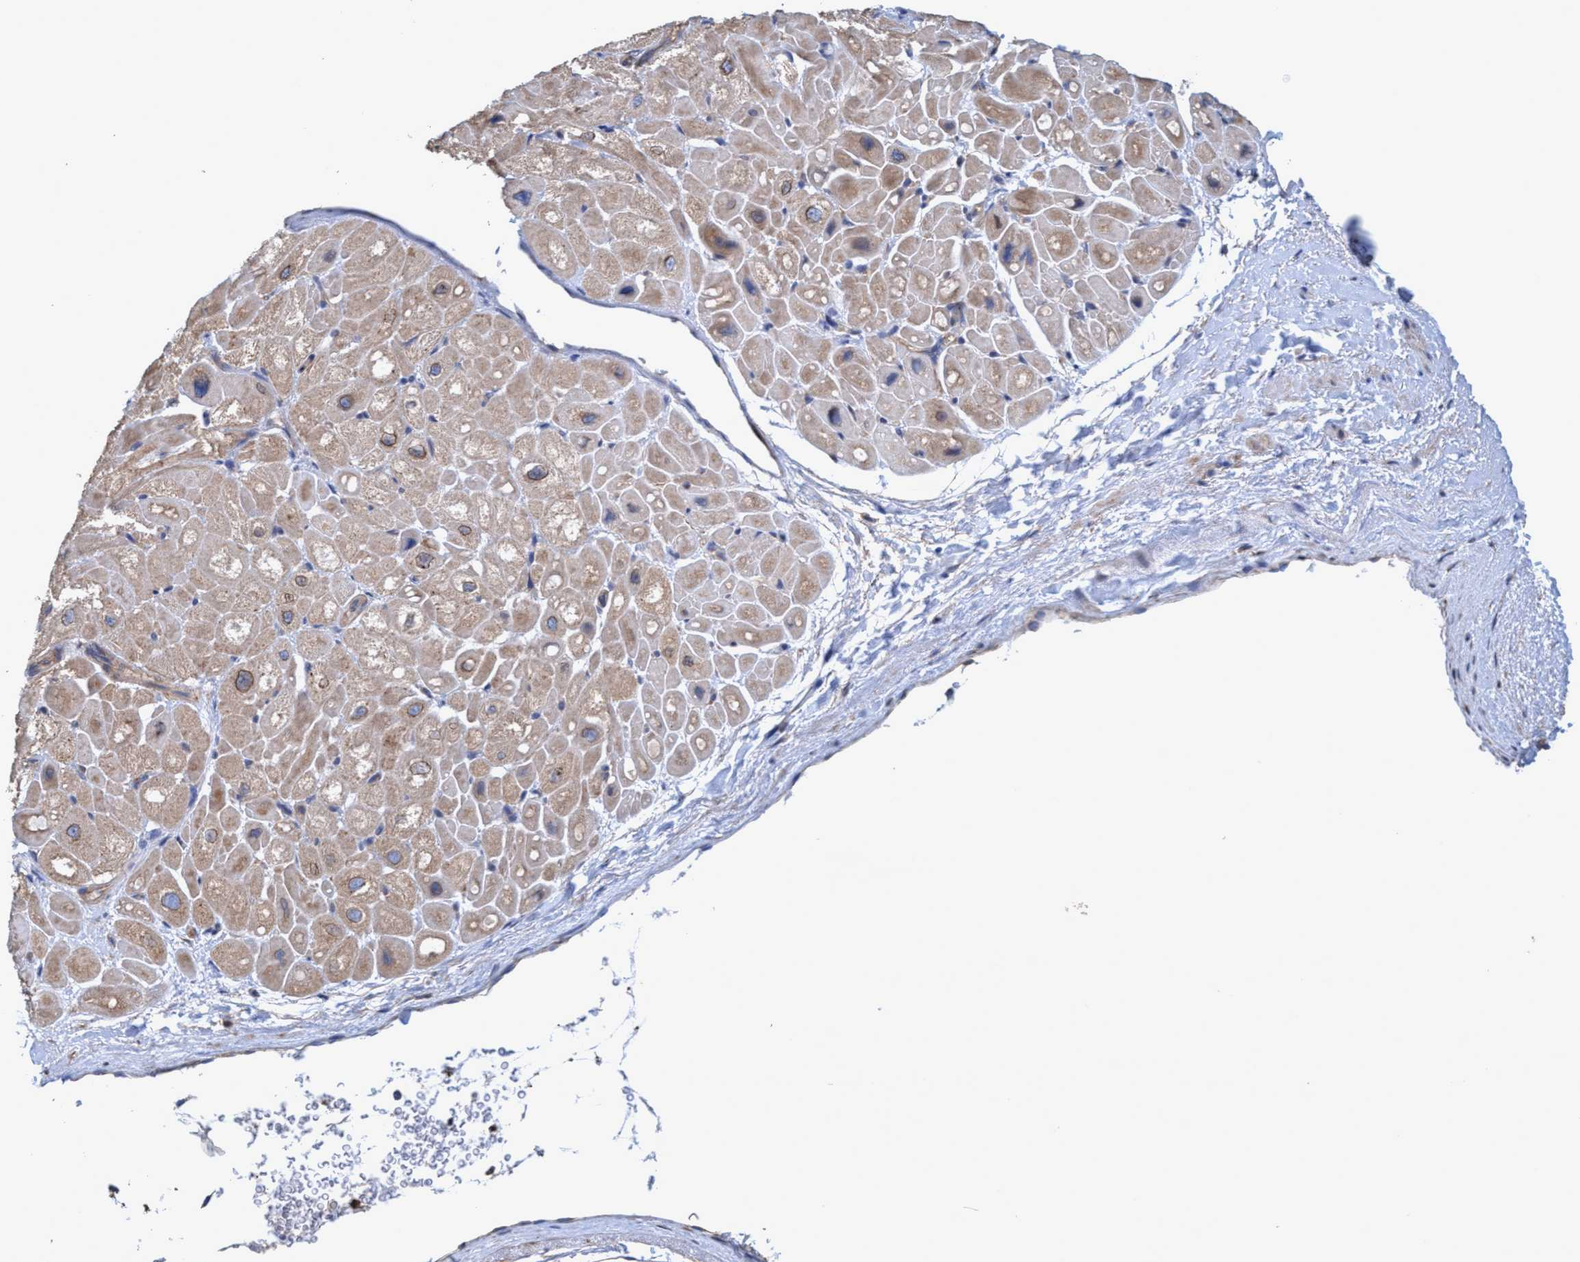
{"staining": {"intensity": "moderate", "quantity": "25%-75%", "location": "cytoplasmic/membranous,nuclear"}, "tissue": "heart muscle", "cell_type": "Cardiomyocytes", "image_type": "normal", "snomed": [{"axis": "morphology", "description": "Normal tissue, NOS"}, {"axis": "topography", "description": "Heart"}], "caption": "DAB (3,3'-diaminobenzidine) immunohistochemical staining of unremarkable heart muscle demonstrates moderate cytoplasmic/membranous,nuclear protein expression in about 25%-75% of cardiomyocytes.", "gene": "BICD2", "patient": {"sex": "male", "age": 49}}